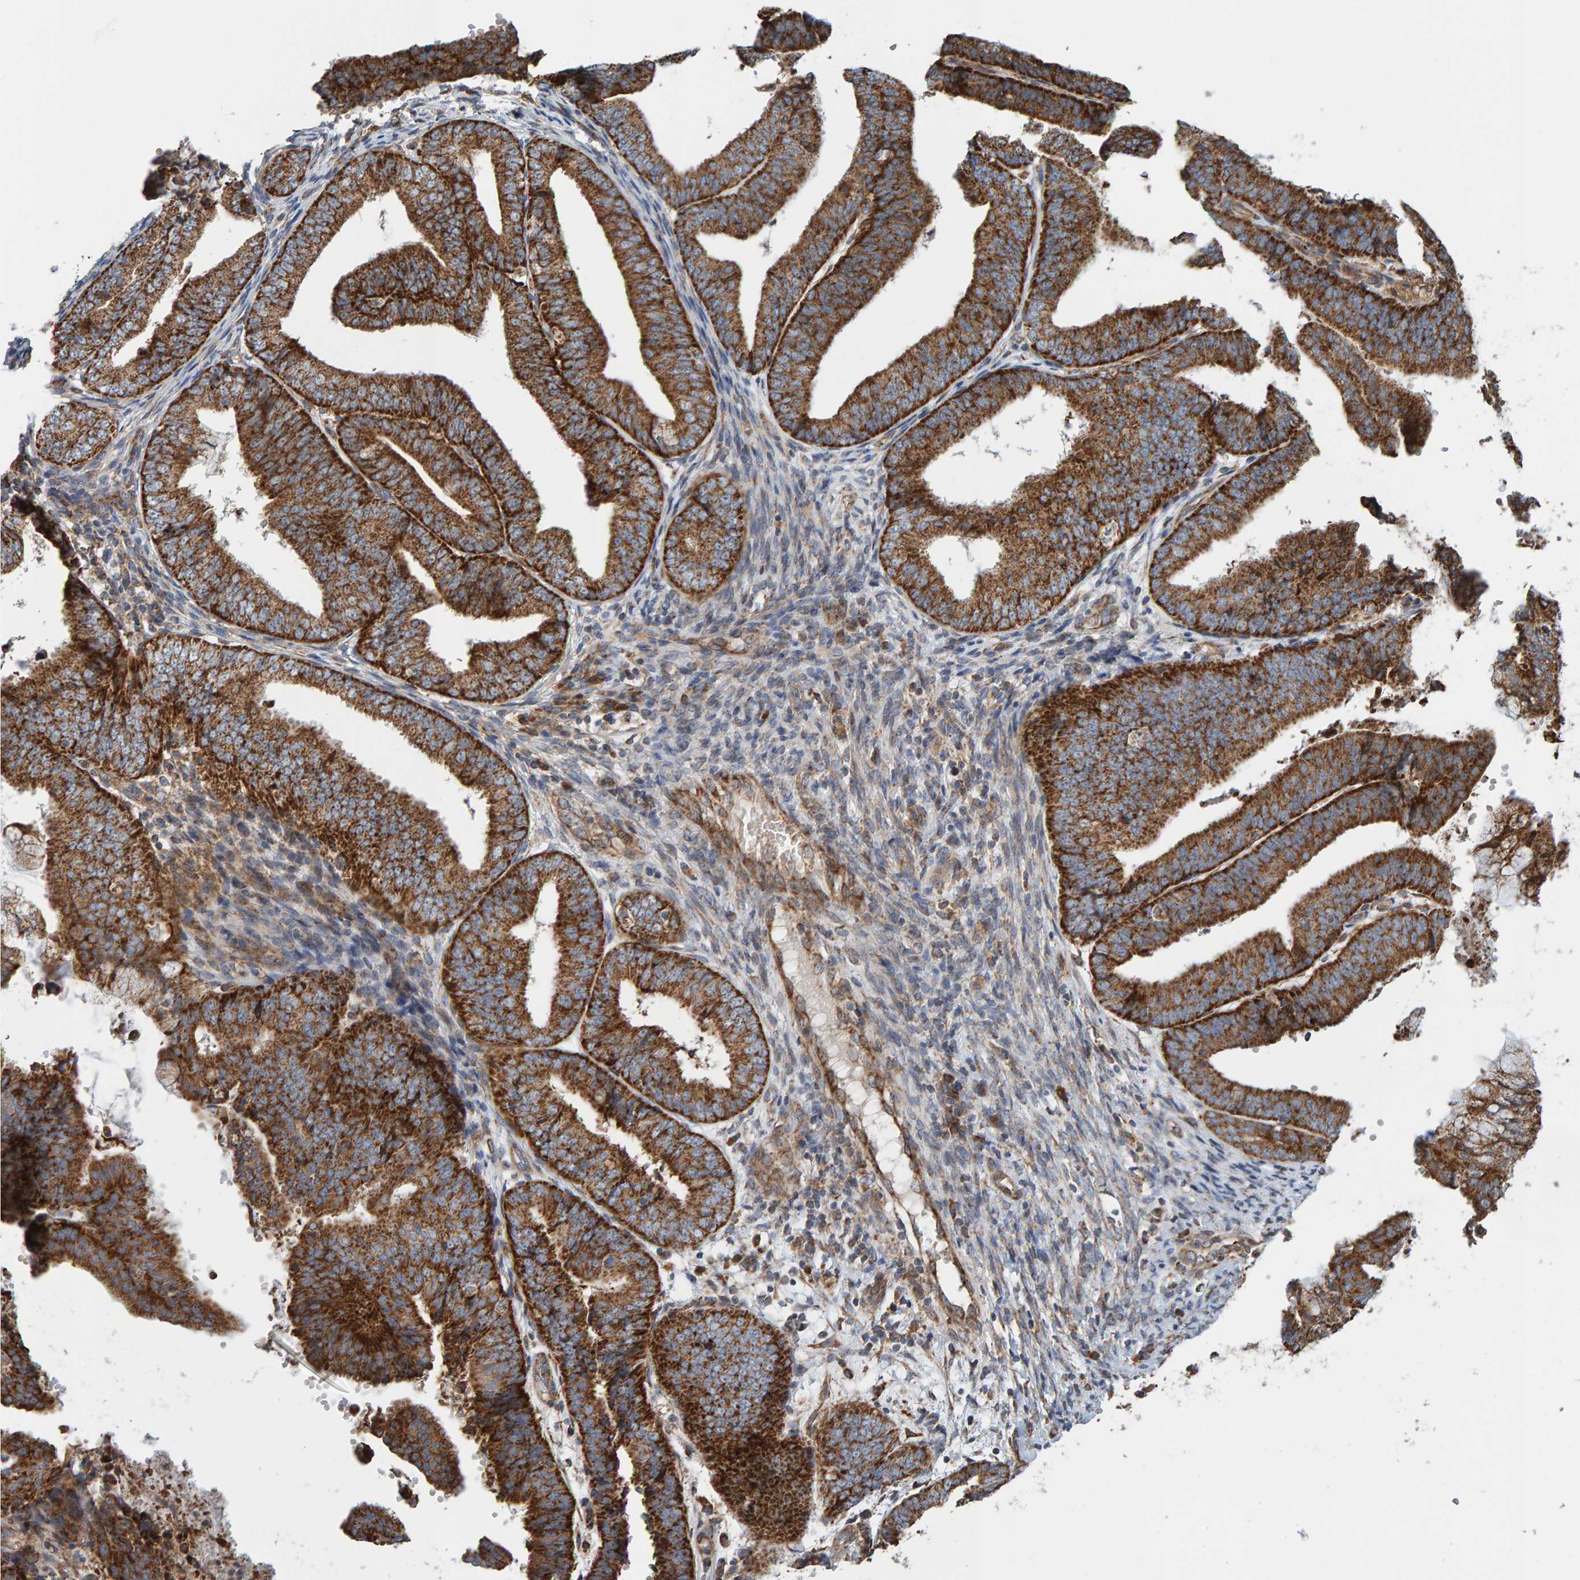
{"staining": {"intensity": "strong", "quantity": ">75%", "location": "cytoplasmic/membranous"}, "tissue": "endometrial cancer", "cell_type": "Tumor cells", "image_type": "cancer", "snomed": [{"axis": "morphology", "description": "Adenocarcinoma, NOS"}, {"axis": "topography", "description": "Endometrium"}], "caption": "A high amount of strong cytoplasmic/membranous staining is appreciated in about >75% of tumor cells in endometrial adenocarcinoma tissue.", "gene": "MRPL45", "patient": {"sex": "female", "age": 63}}